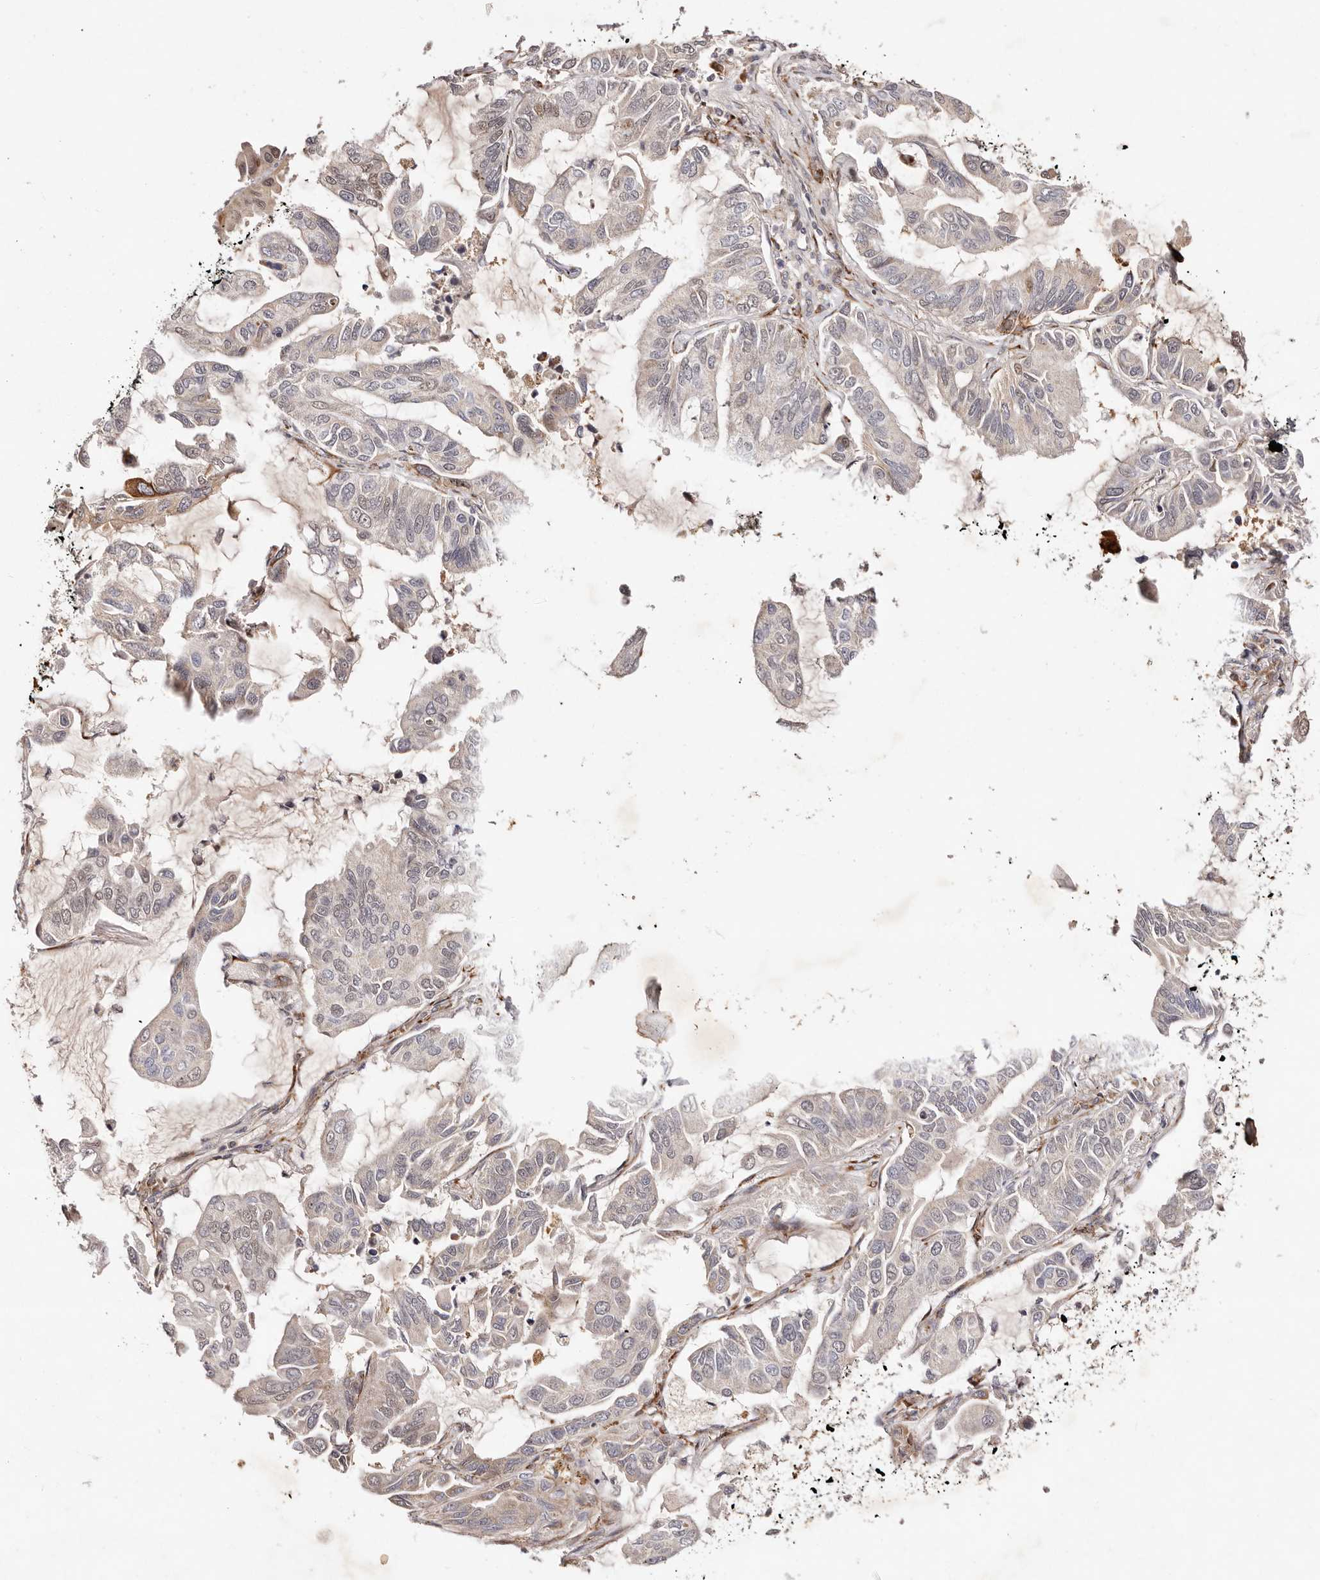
{"staining": {"intensity": "negative", "quantity": "none", "location": "none"}, "tissue": "lung cancer", "cell_type": "Tumor cells", "image_type": "cancer", "snomed": [{"axis": "morphology", "description": "Adenocarcinoma, NOS"}, {"axis": "topography", "description": "Lung"}], "caption": "Immunohistochemical staining of lung cancer exhibits no significant positivity in tumor cells.", "gene": "BCL2L15", "patient": {"sex": "male", "age": 64}}